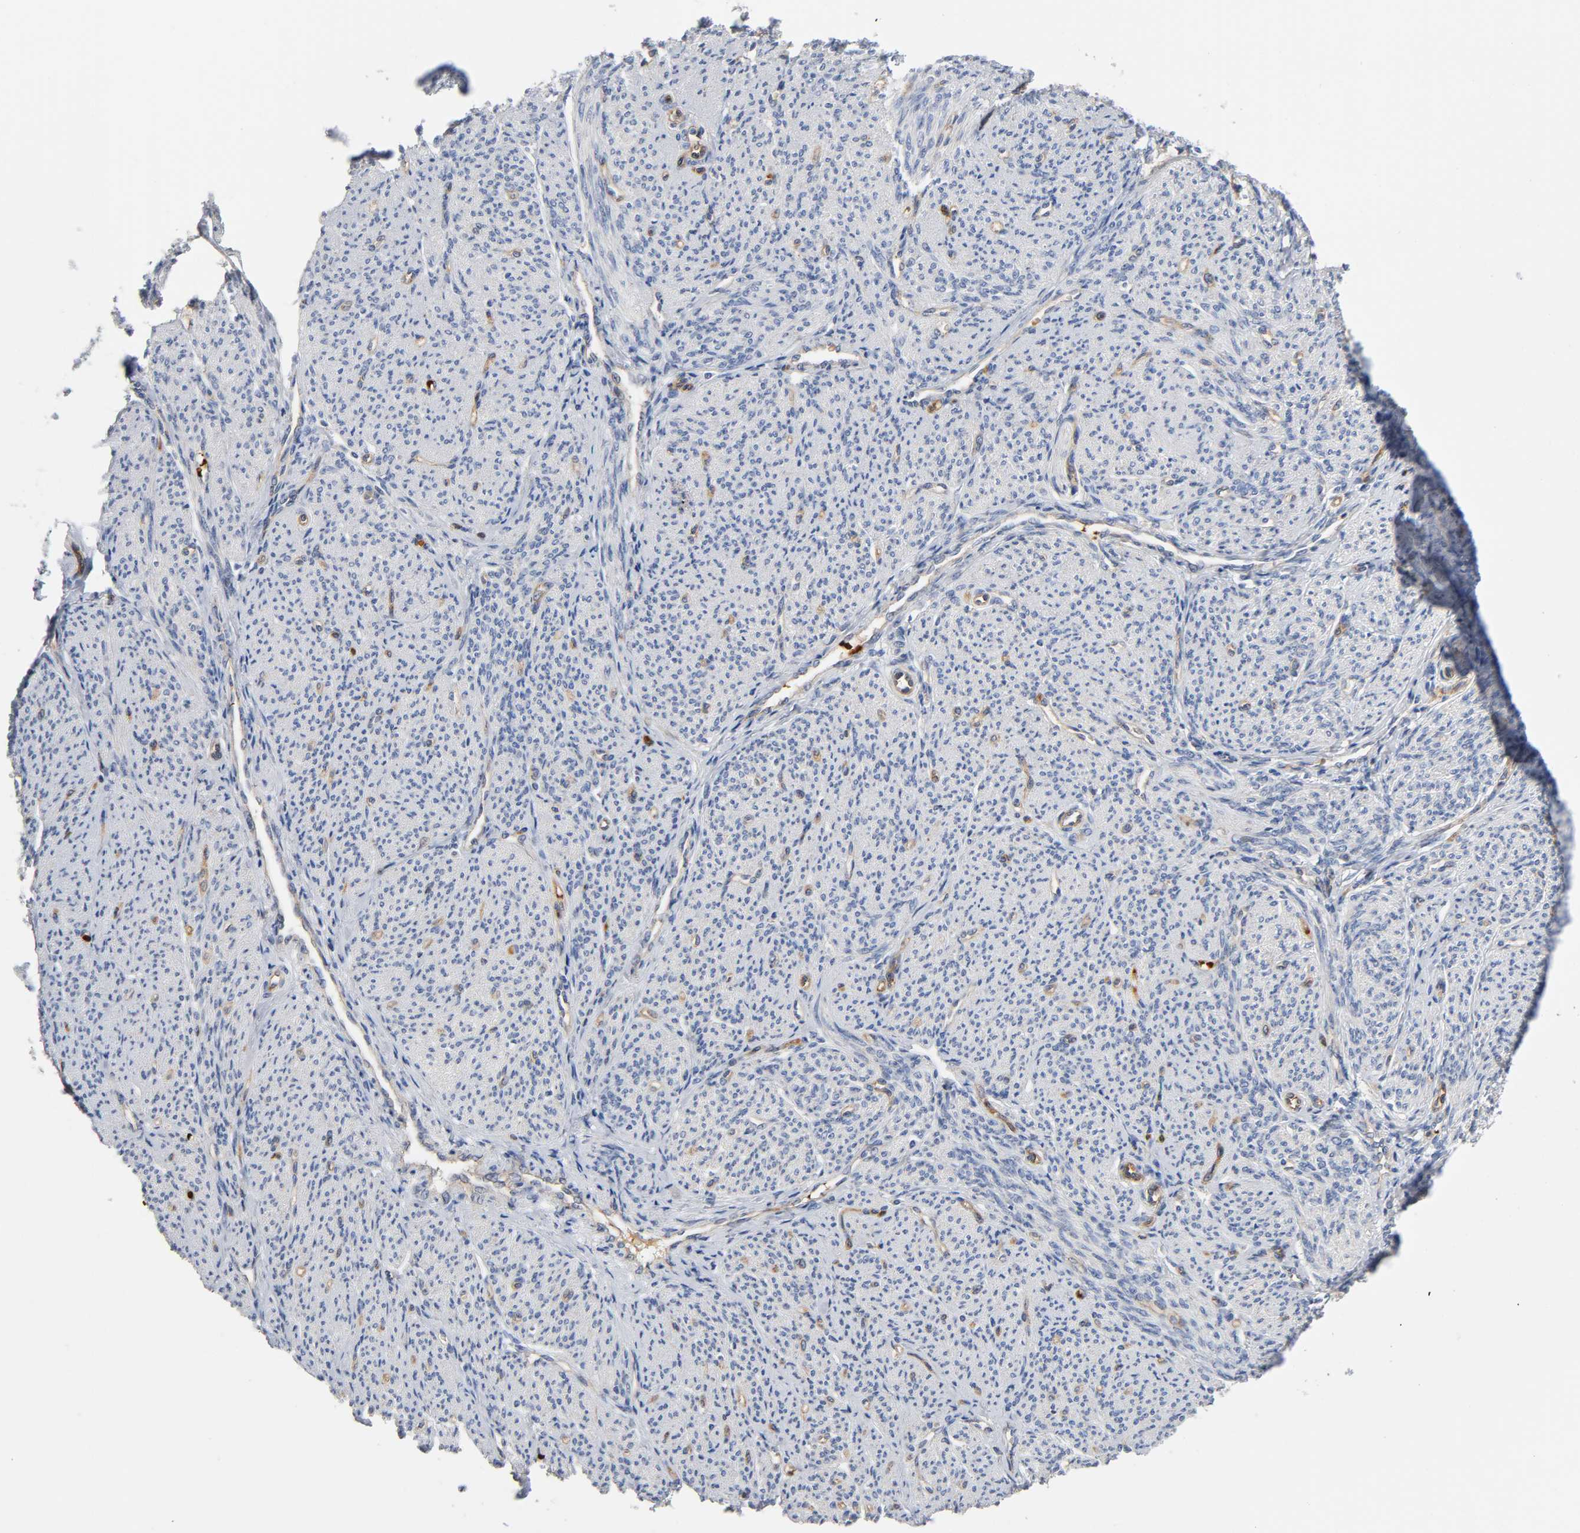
{"staining": {"intensity": "weak", "quantity": "<25%", "location": "cytoplasmic/membranous"}, "tissue": "smooth muscle", "cell_type": "Smooth muscle cells", "image_type": "normal", "snomed": [{"axis": "morphology", "description": "Normal tissue, NOS"}, {"axis": "topography", "description": "Smooth muscle"}], "caption": "Smooth muscle cells are negative for brown protein staining in normal smooth muscle. (DAB (3,3'-diaminobenzidine) immunohistochemistry (IHC) visualized using brightfield microscopy, high magnification).", "gene": "CD2AP", "patient": {"sex": "female", "age": 65}}